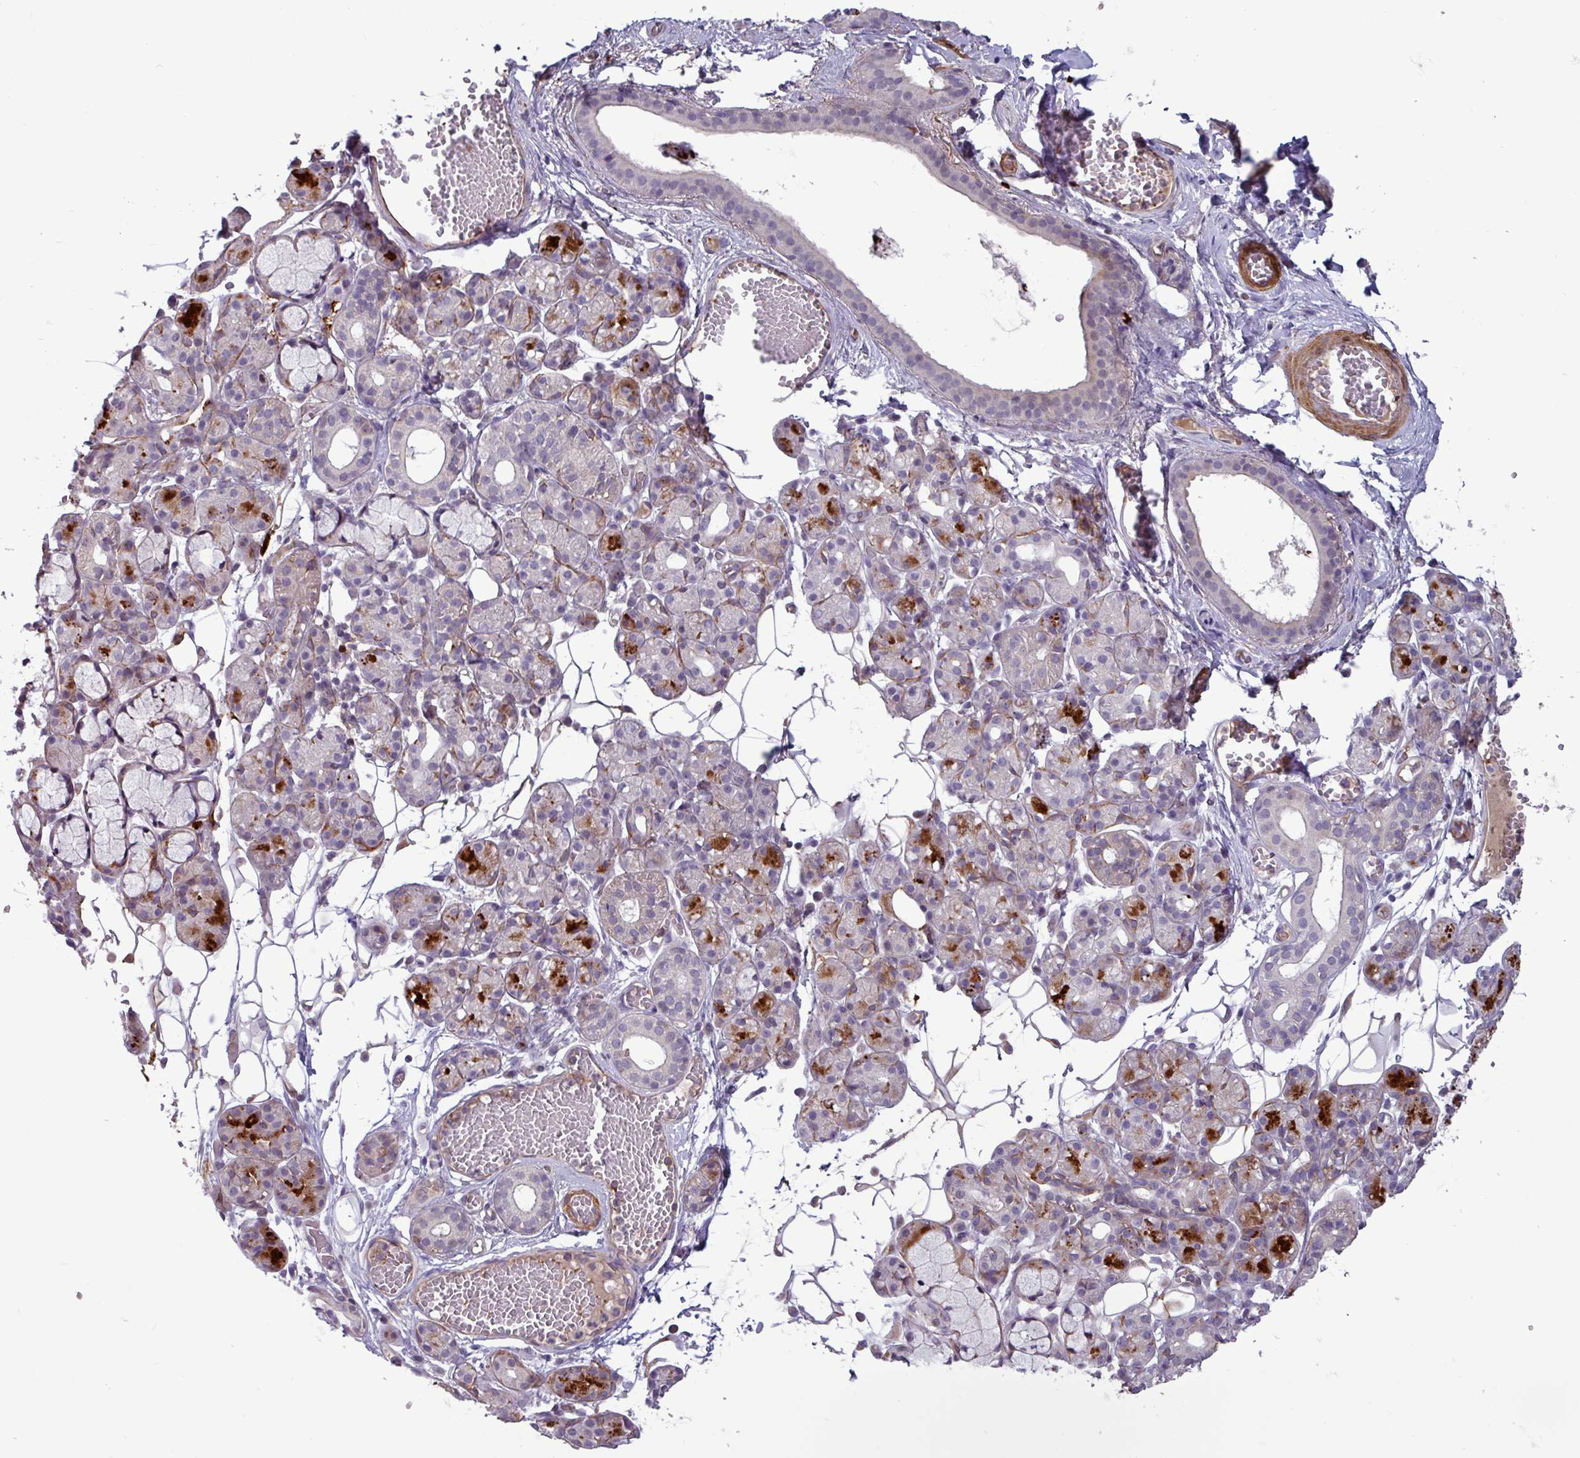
{"staining": {"intensity": "strong", "quantity": "<25%", "location": "cytoplasmic/membranous"}, "tissue": "salivary gland", "cell_type": "Glandular cells", "image_type": "normal", "snomed": [{"axis": "morphology", "description": "Normal tissue, NOS"}, {"axis": "topography", "description": "Salivary gland"}], "caption": "DAB immunohistochemical staining of unremarkable salivary gland exhibits strong cytoplasmic/membranous protein expression in about <25% of glandular cells. (DAB IHC, brown staining for protein, blue staining for nuclei).", "gene": "PCED1A", "patient": {"sex": "male", "age": 63}}